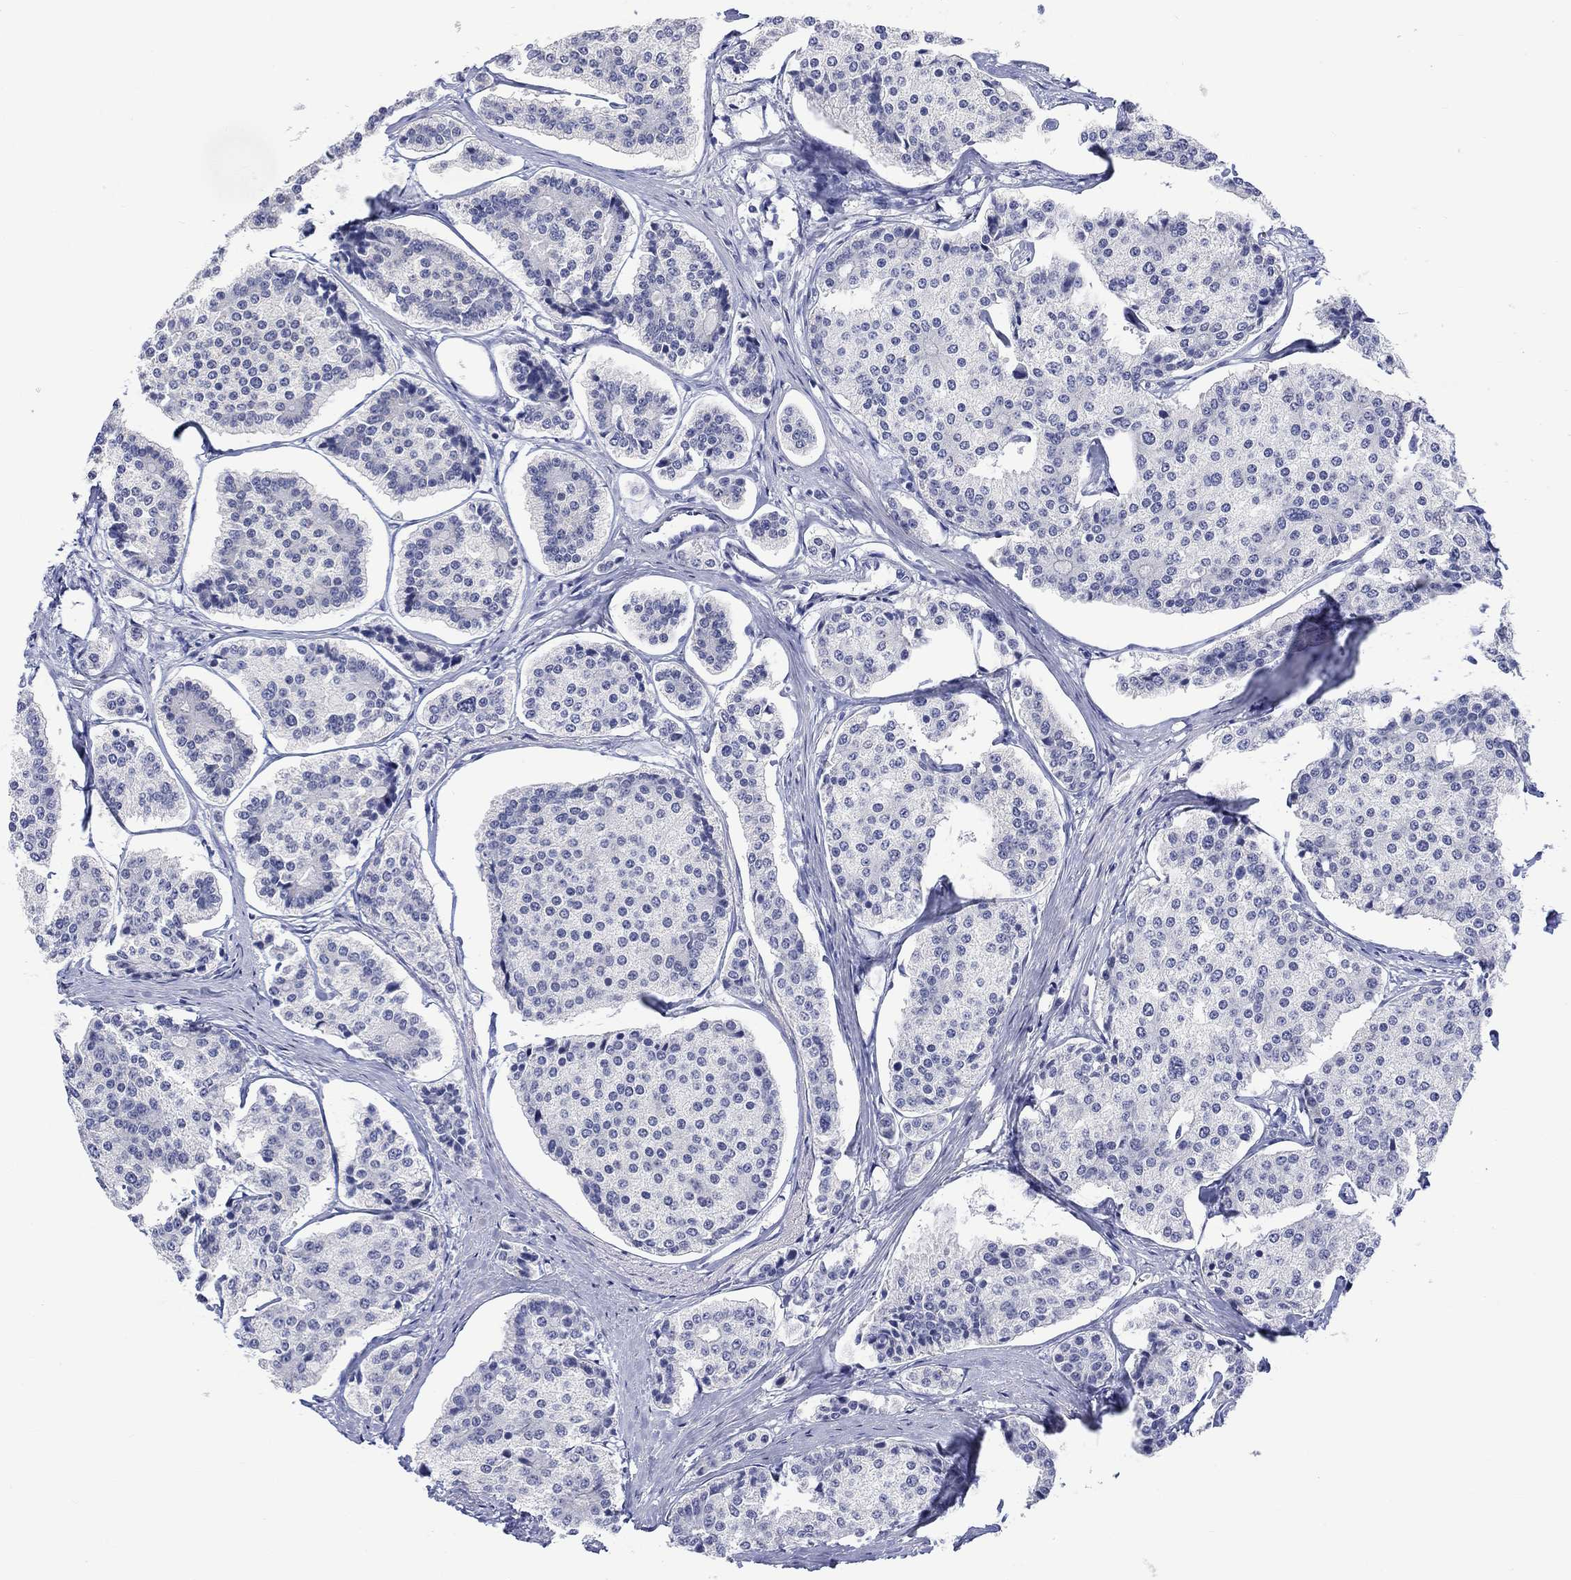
{"staining": {"intensity": "negative", "quantity": "none", "location": "none"}, "tissue": "carcinoid", "cell_type": "Tumor cells", "image_type": "cancer", "snomed": [{"axis": "morphology", "description": "Carcinoid, malignant, NOS"}, {"axis": "topography", "description": "Small intestine"}], "caption": "Human carcinoid stained for a protein using immunohistochemistry (IHC) reveals no expression in tumor cells.", "gene": "MSI1", "patient": {"sex": "female", "age": 65}}